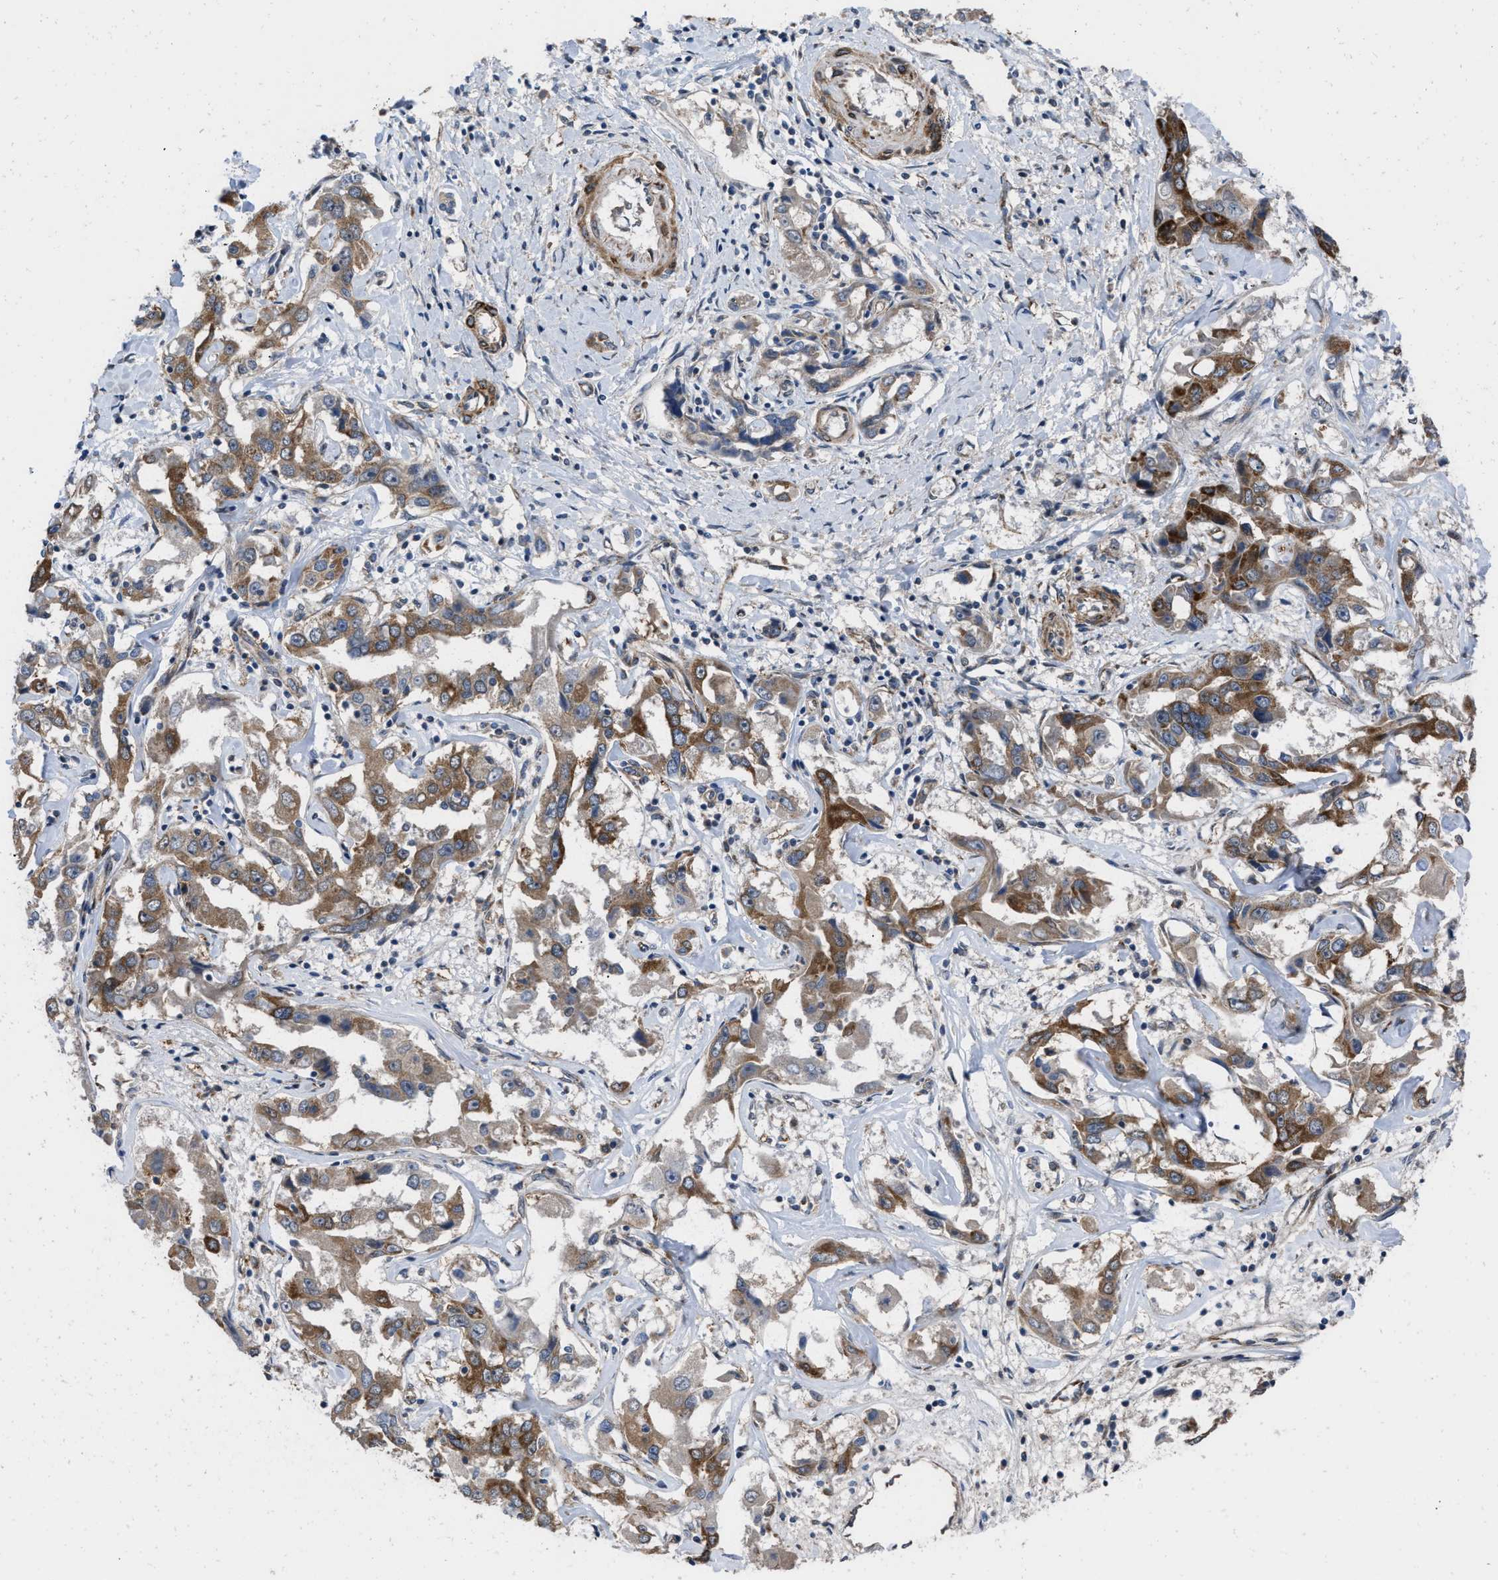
{"staining": {"intensity": "strong", "quantity": ">75%", "location": "cytoplasmic/membranous"}, "tissue": "liver cancer", "cell_type": "Tumor cells", "image_type": "cancer", "snomed": [{"axis": "morphology", "description": "Cholangiocarcinoma"}, {"axis": "topography", "description": "Liver"}], "caption": "IHC photomicrograph of neoplastic tissue: liver cholangiocarcinoma stained using immunohistochemistry demonstrates high levels of strong protein expression localized specifically in the cytoplasmic/membranous of tumor cells, appearing as a cytoplasmic/membranous brown color.", "gene": "AKAP1", "patient": {"sex": "male", "age": 59}}